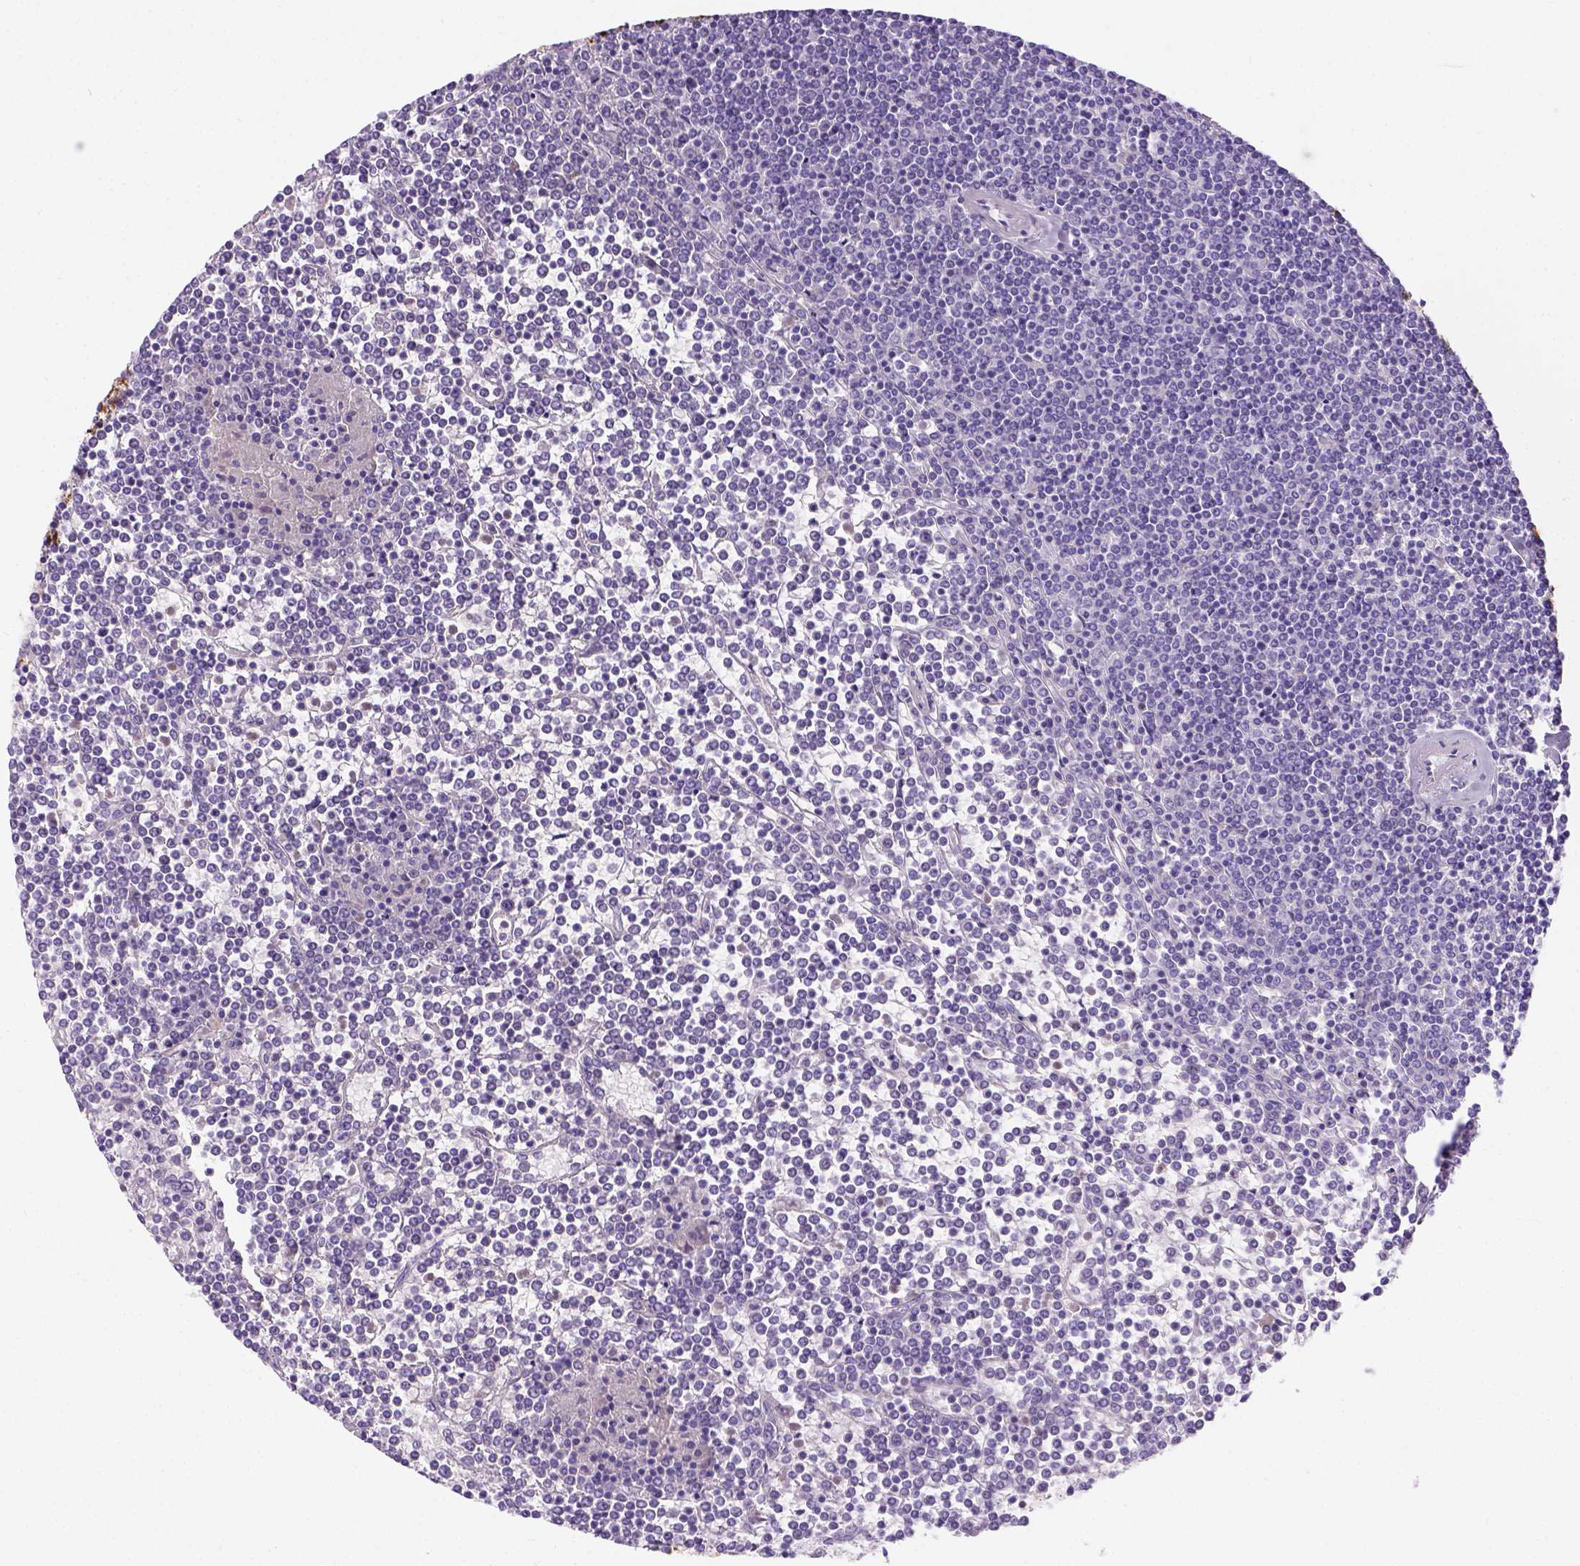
{"staining": {"intensity": "negative", "quantity": "none", "location": "none"}, "tissue": "lymphoma", "cell_type": "Tumor cells", "image_type": "cancer", "snomed": [{"axis": "morphology", "description": "Malignant lymphoma, non-Hodgkin's type, Low grade"}, {"axis": "topography", "description": "Spleen"}], "caption": "Lymphoma was stained to show a protein in brown. There is no significant positivity in tumor cells.", "gene": "PHF7", "patient": {"sex": "female", "age": 19}}